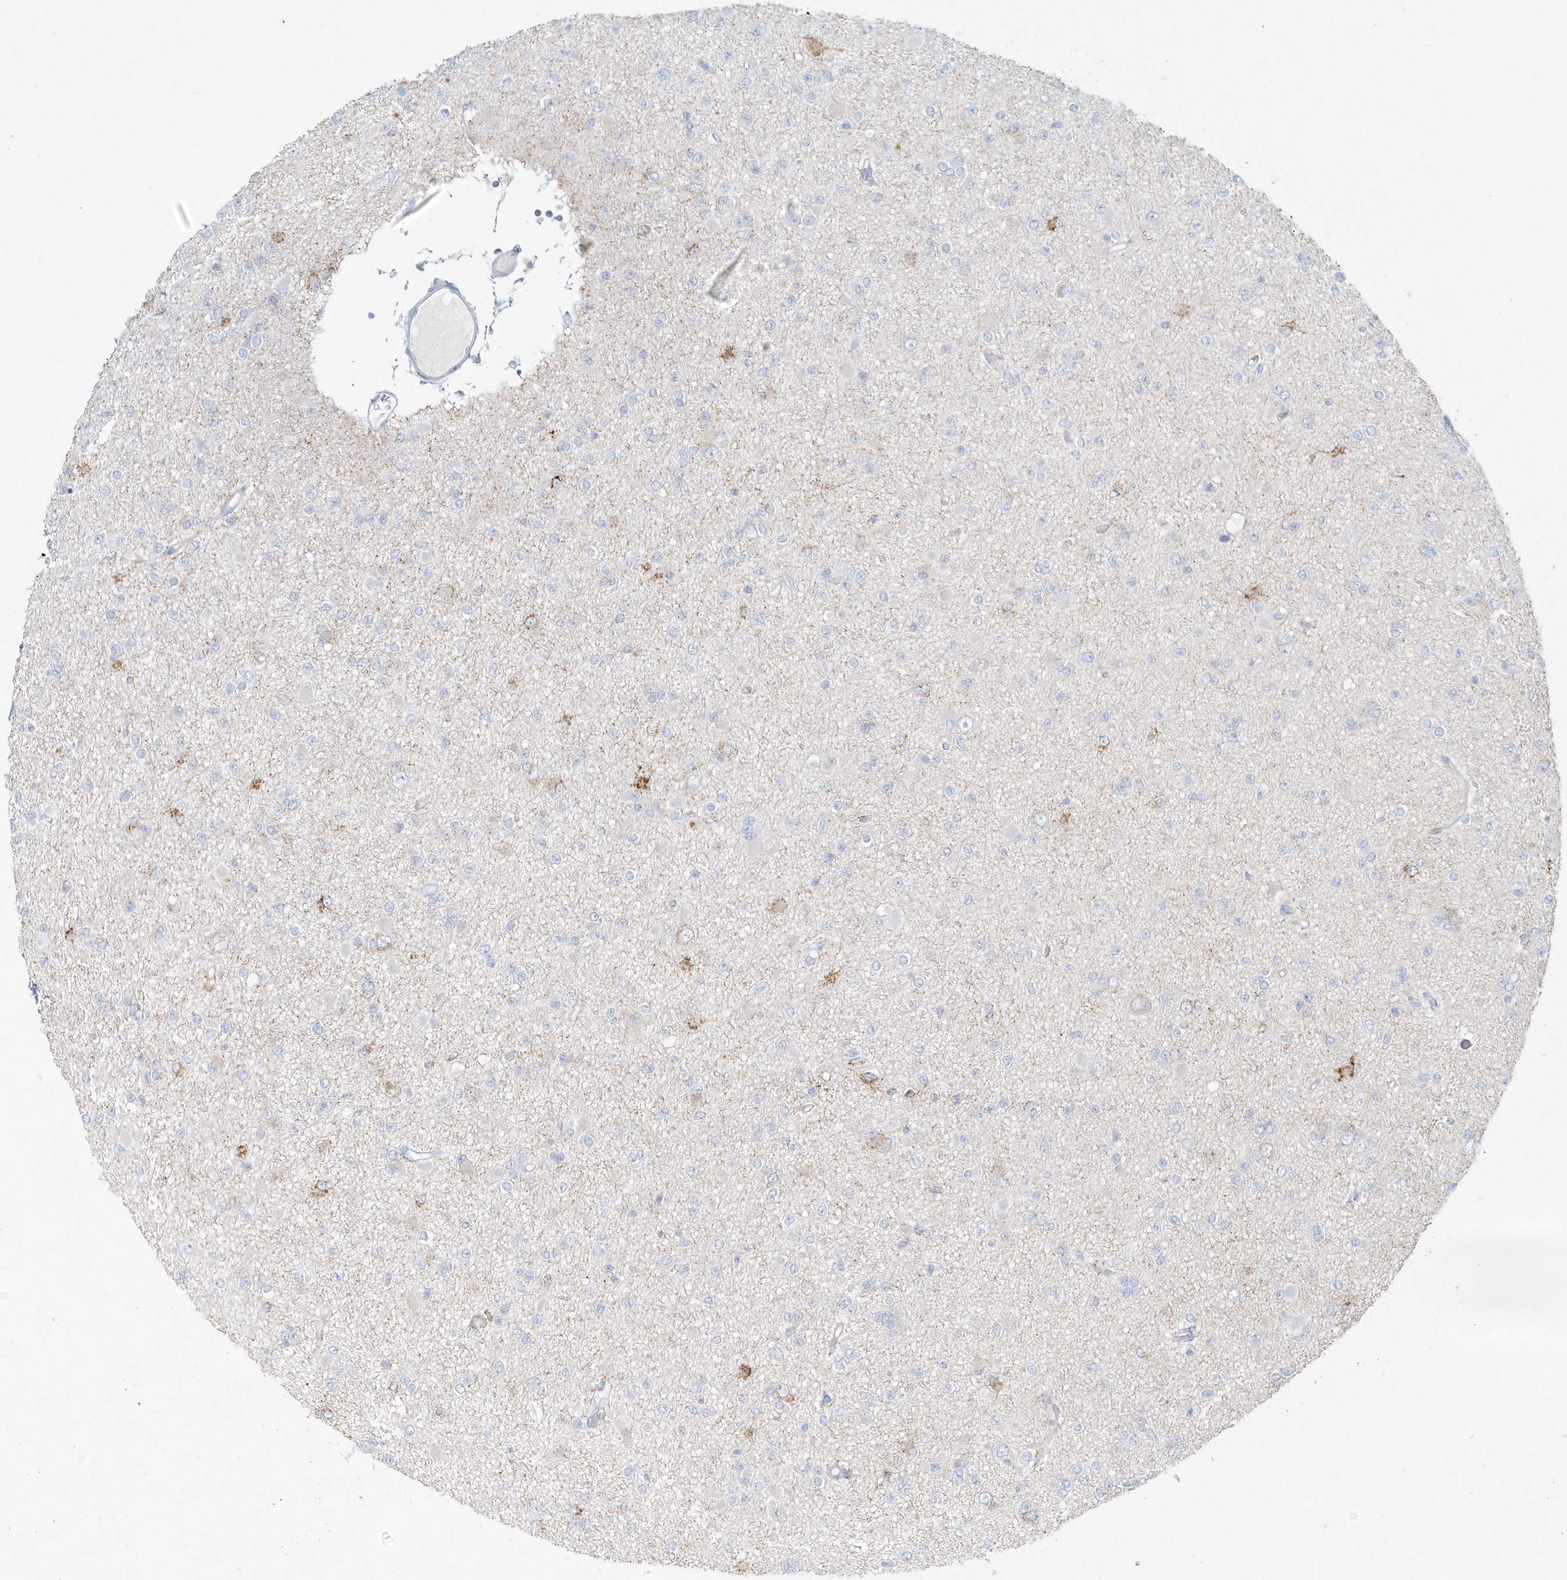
{"staining": {"intensity": "negative", "quantity": "none", "location": "none"}, "tissue": "glioma", "cell_type": "Tumor cells", "image_type": "cancer", "snomed": [{"axis": "morphology", "description": "Glioma, malignant, Low grade"}, {"axis": "topography", "description": "Brain"}], "caption": "A micrograph of human glioma is negative for staining in tumor cells.", "gene": "DNAH1", "patient": {"sex": "female", "age": 22}}